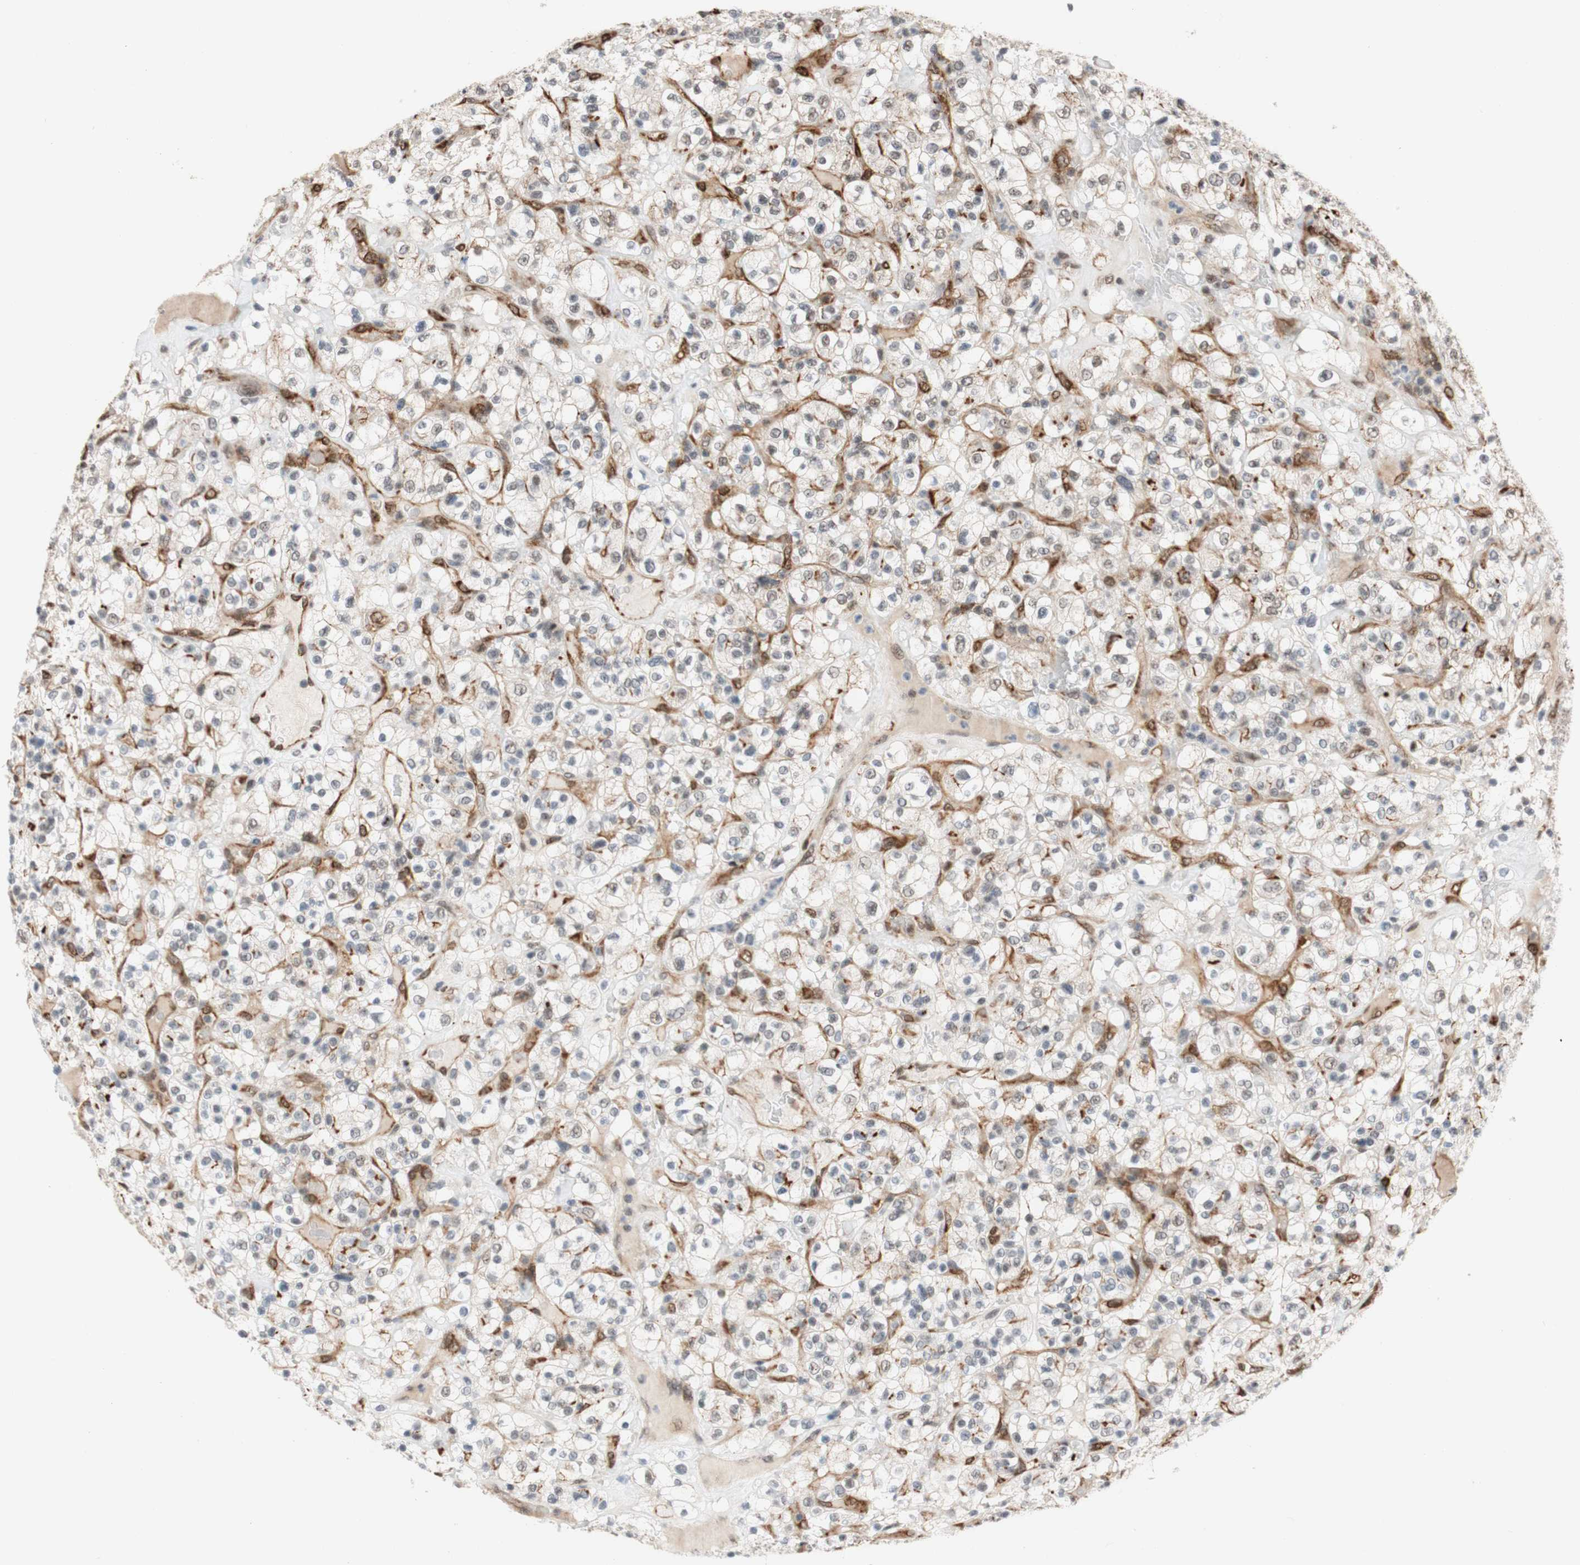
{"staining": {"intensity": "negative", "quantity": "none", "location": "none"}, "tissue": "renal cancer", "cell_type": "Tumor cells", "image_type": "cancer", "snomed": [{"axis": "morphology", "description": "Normal tissue, NOS"}, {"axis": "morphology", "description": "Adenocarcinoma, NOS"}, {"axis": "topography", "description": "Kidney"}], "caption": "An immunohistochemistry (IHC) image of renal adenocarcinoma is shown. There is no staining in tumor cells of renal adenocarcinoma.", "gene": "SAP18", "patient": {"sex": "female", "age": 72}}